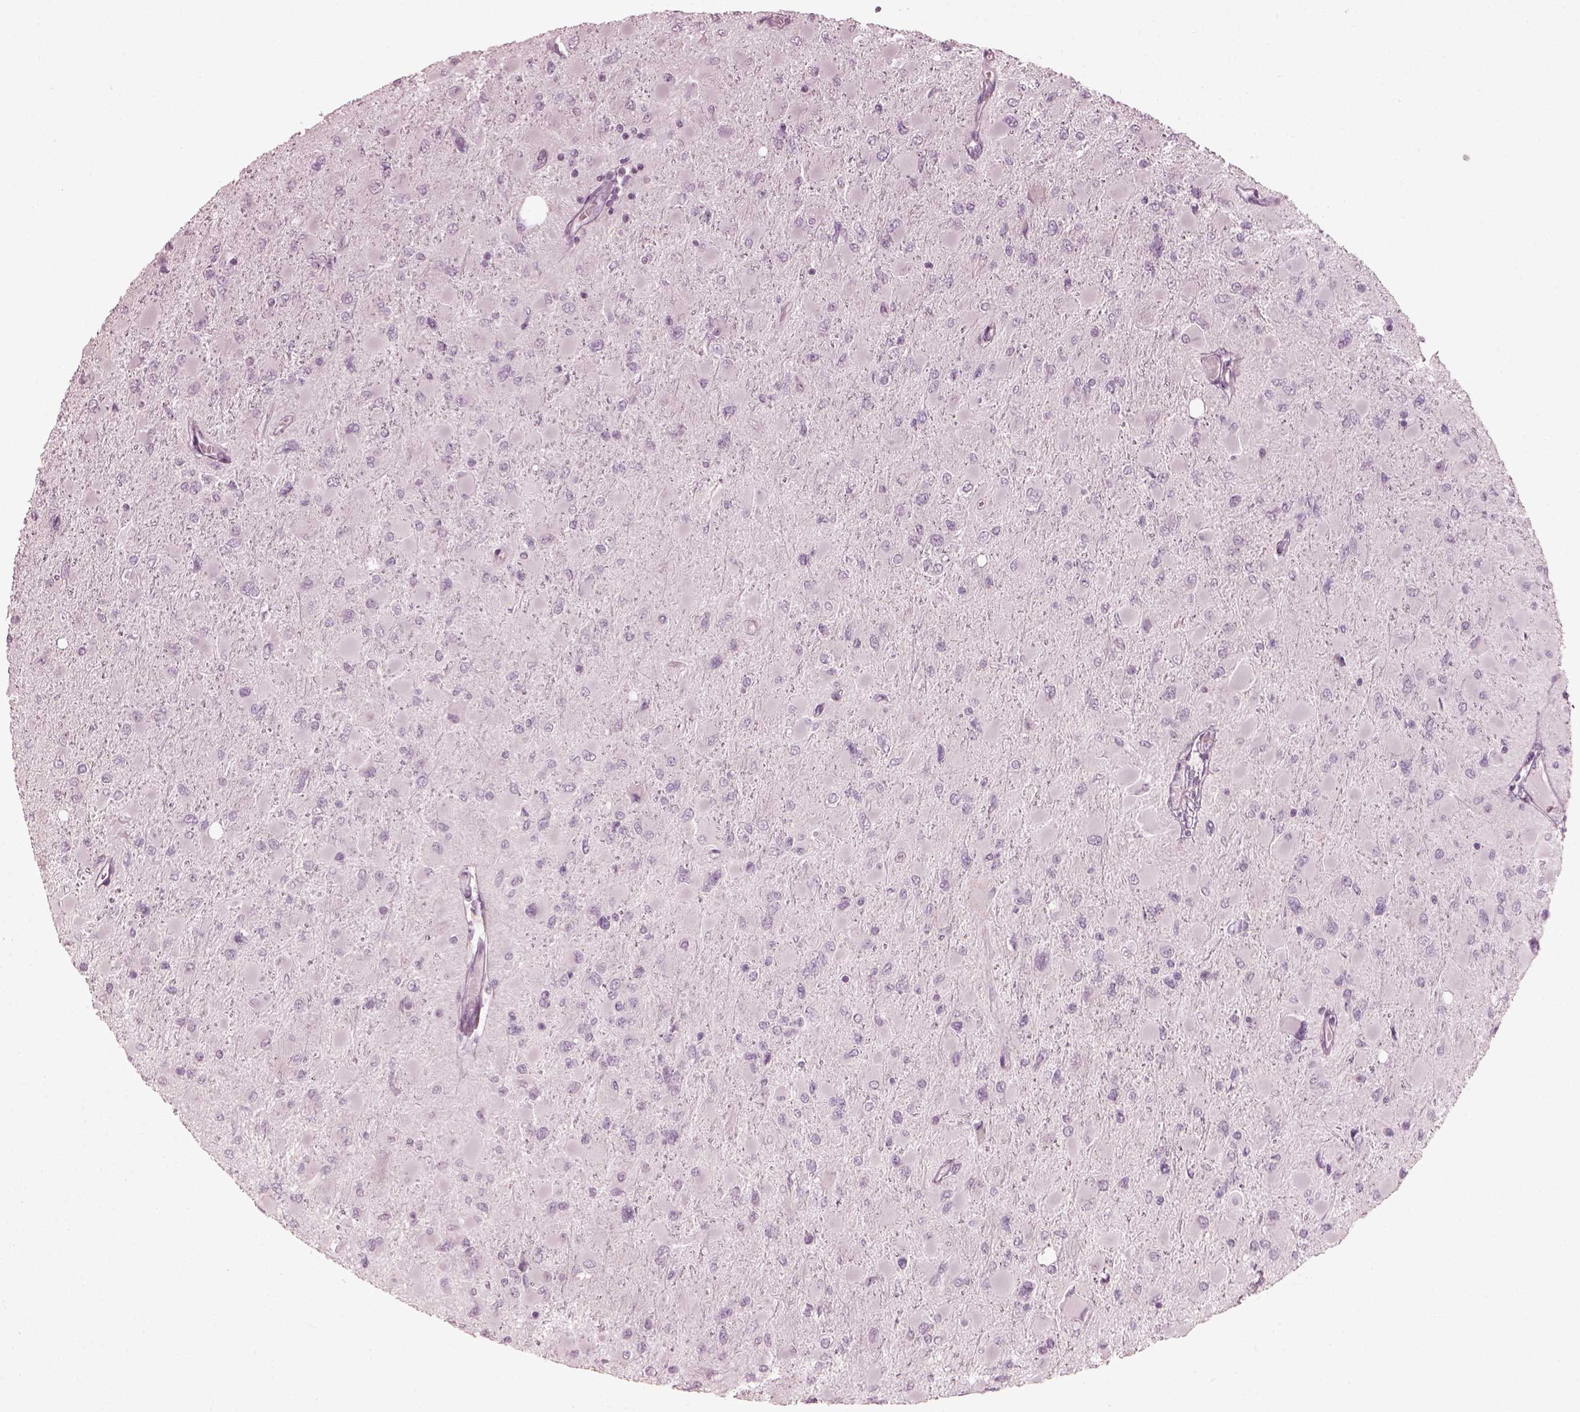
{"staining": {"intensity": "negative", "quantity": "none", "location": "none"}, "tissue": "glioma", "cell_type": "Tumor cells", "image_type": "cancer", "snomed": [{"axis": "morphology", "description": "Glioma, malignant, High grade"}, {"axis": "topography", "description": "Cerebral cortex"}], "caption": "Human malignant glioma (high-grade) stained for a protein using IHC exhibits no staining in tumor cells.", "gene": "SAXO2", "patient": {"sex": "female", "age": 36}}